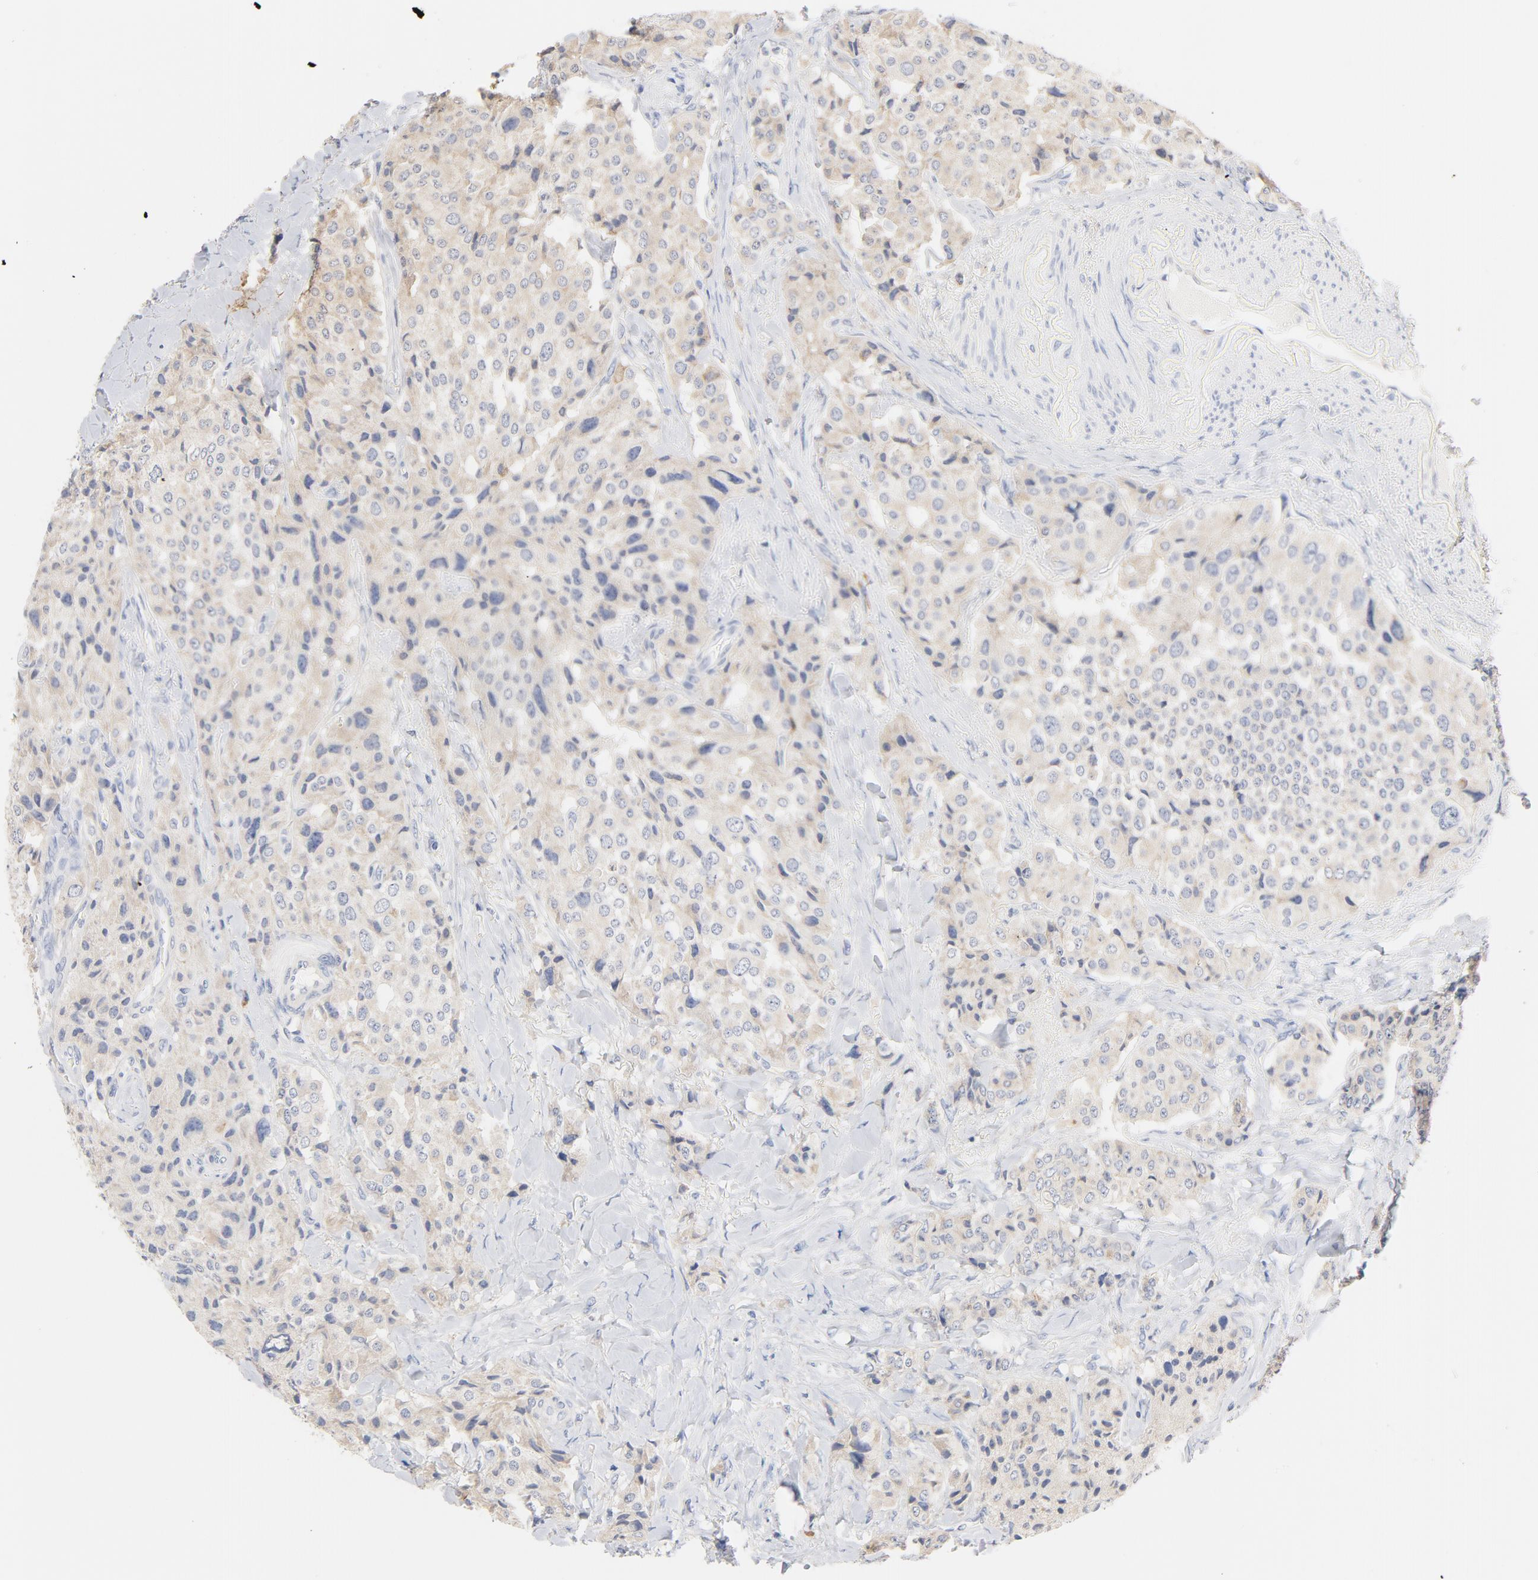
{"staining": {"intensity": "weak", "quantity": ">75%", "location": "cytoplasmic/membranous"}, "tissue": "carcinoid", "cell_type": "Tumor cells", "image_type": "cancer", "snomed": [{"axis": "morphology", "description": "Carcinoid, malignant, NOS"}, {"axis": "topography", "description": "Colon"}], "caption": "Brown immunohistochemical staining in human carcinoid (malignant) displays weak cytoplasmic/membranous expression in approximately >75% of tumor cells.", "gene": "TLR4", "patient": {"sex": "female", "age": 61}}